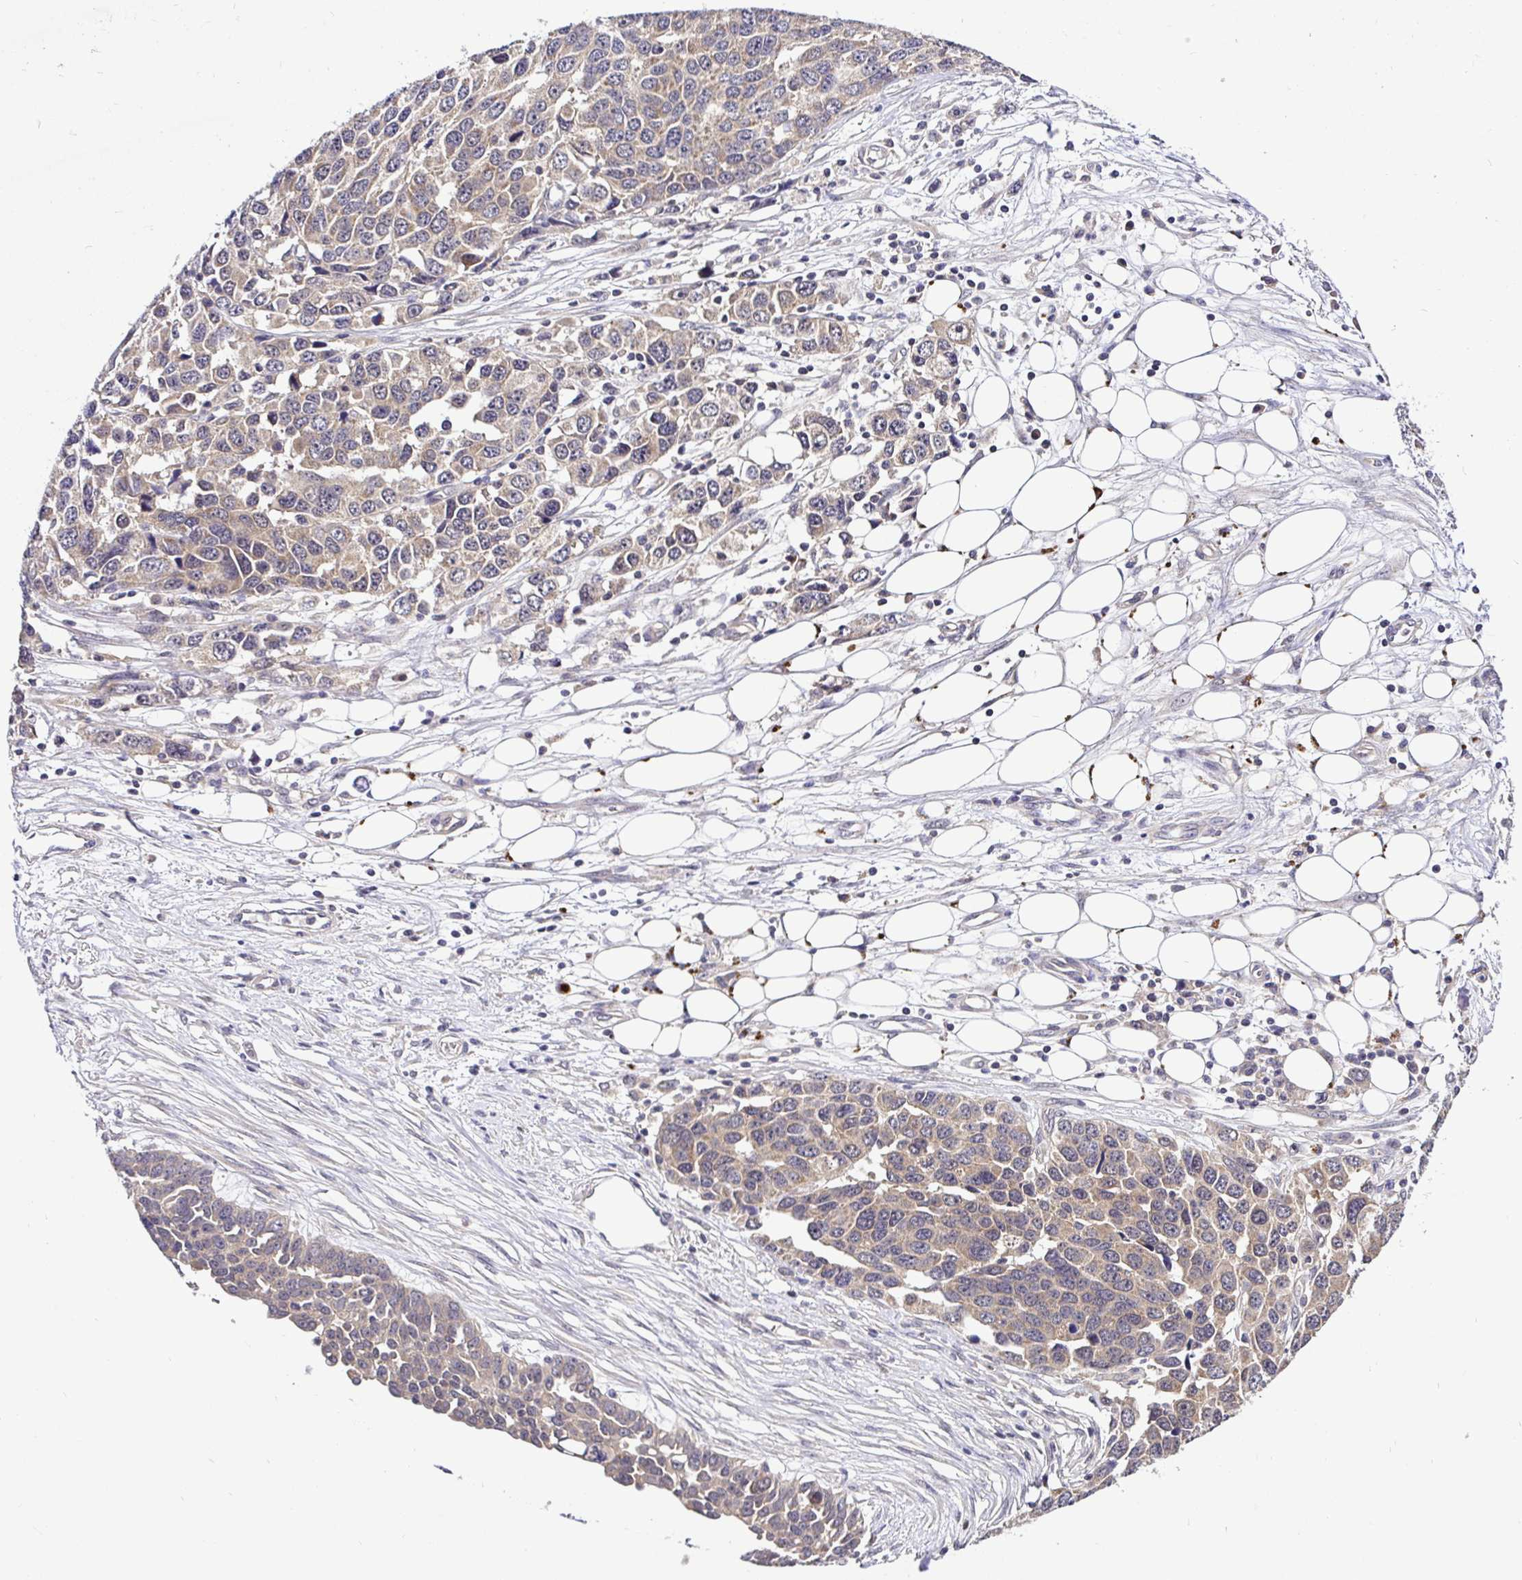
{"staining": {"intensity": "moderate", "quantity": ">75%", "location": "cytoplasmic/membranous"}, "tissue": "ovarian cancer", "cell_type": "Tumor cells", "image_type": "cancer", "snomed": [{"axis": "morphology", "description": "Cystadenocarcinoma, serous, NOS"}, {"axis": "topography", "description": "Ovary"}], "caption": "Immunohistochemistry photomicrograph of ovarian cancer (serous cystadenocarcinoma) stained for a protein (brown), which displays medium levels of moderate cytoplasmic/membranous expression in approximately >75% of tumor cells.", "gene": "UBE2M", "patient": {"sex": "female", "age": 76}}